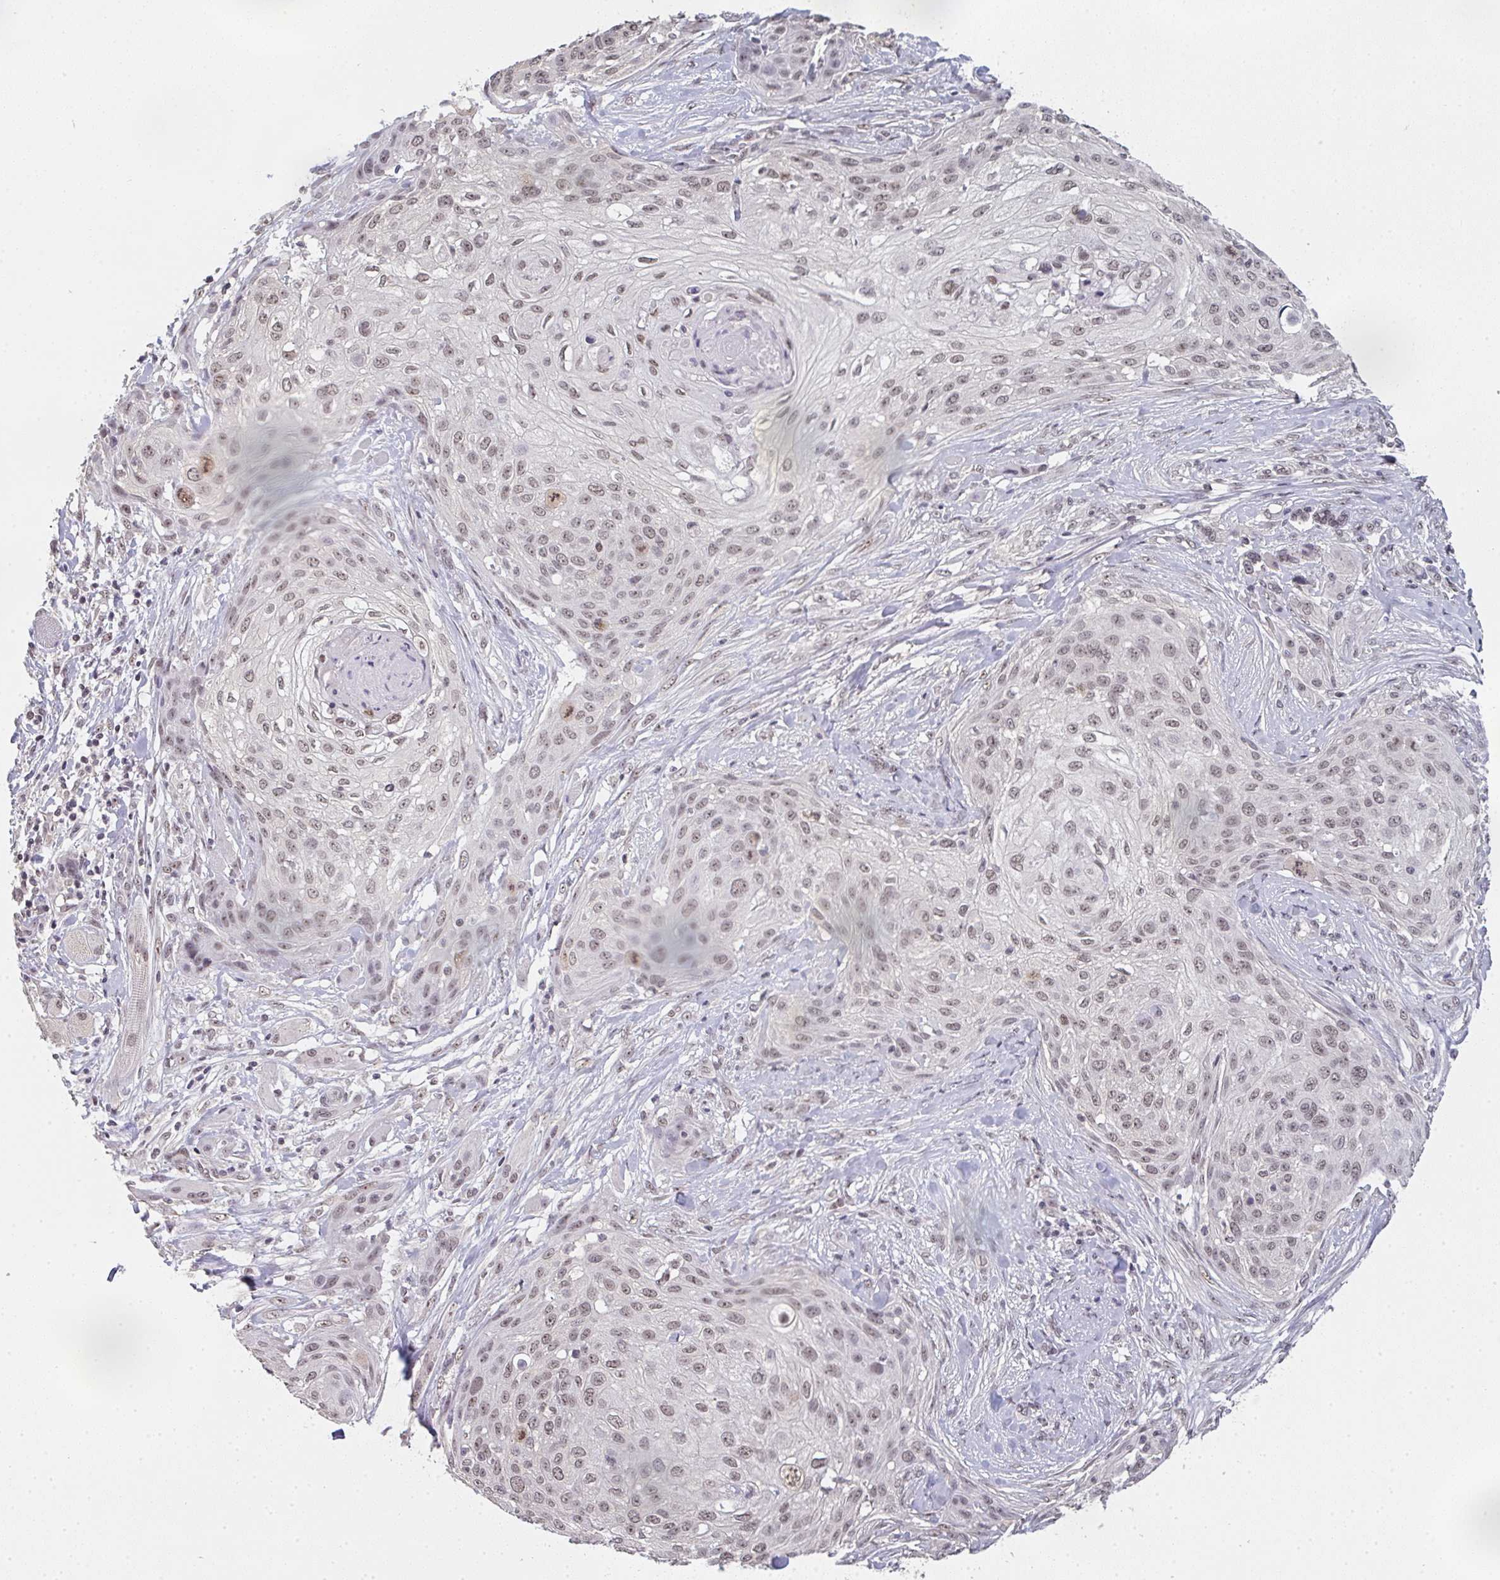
{"staining": {"intensity": "weak", "quantity": ">75%", "location": "nuclear"}, "tissue": "skin cancer", "cell_type": "Tumor cells", "image_type": "cancer", "snomed": [{"axis": "morphology", "description": "Squamous cell carcinoma, NOS"}, {"axis": "topography", "description": "Skin"}], "caption": "A brown stain labels weak nuclear positivity of a protein in skin cancer (squamous cell carcinoma) tumor cells.", "gene": "DKC1", "patient": {"sex": "female", "age": 87}}